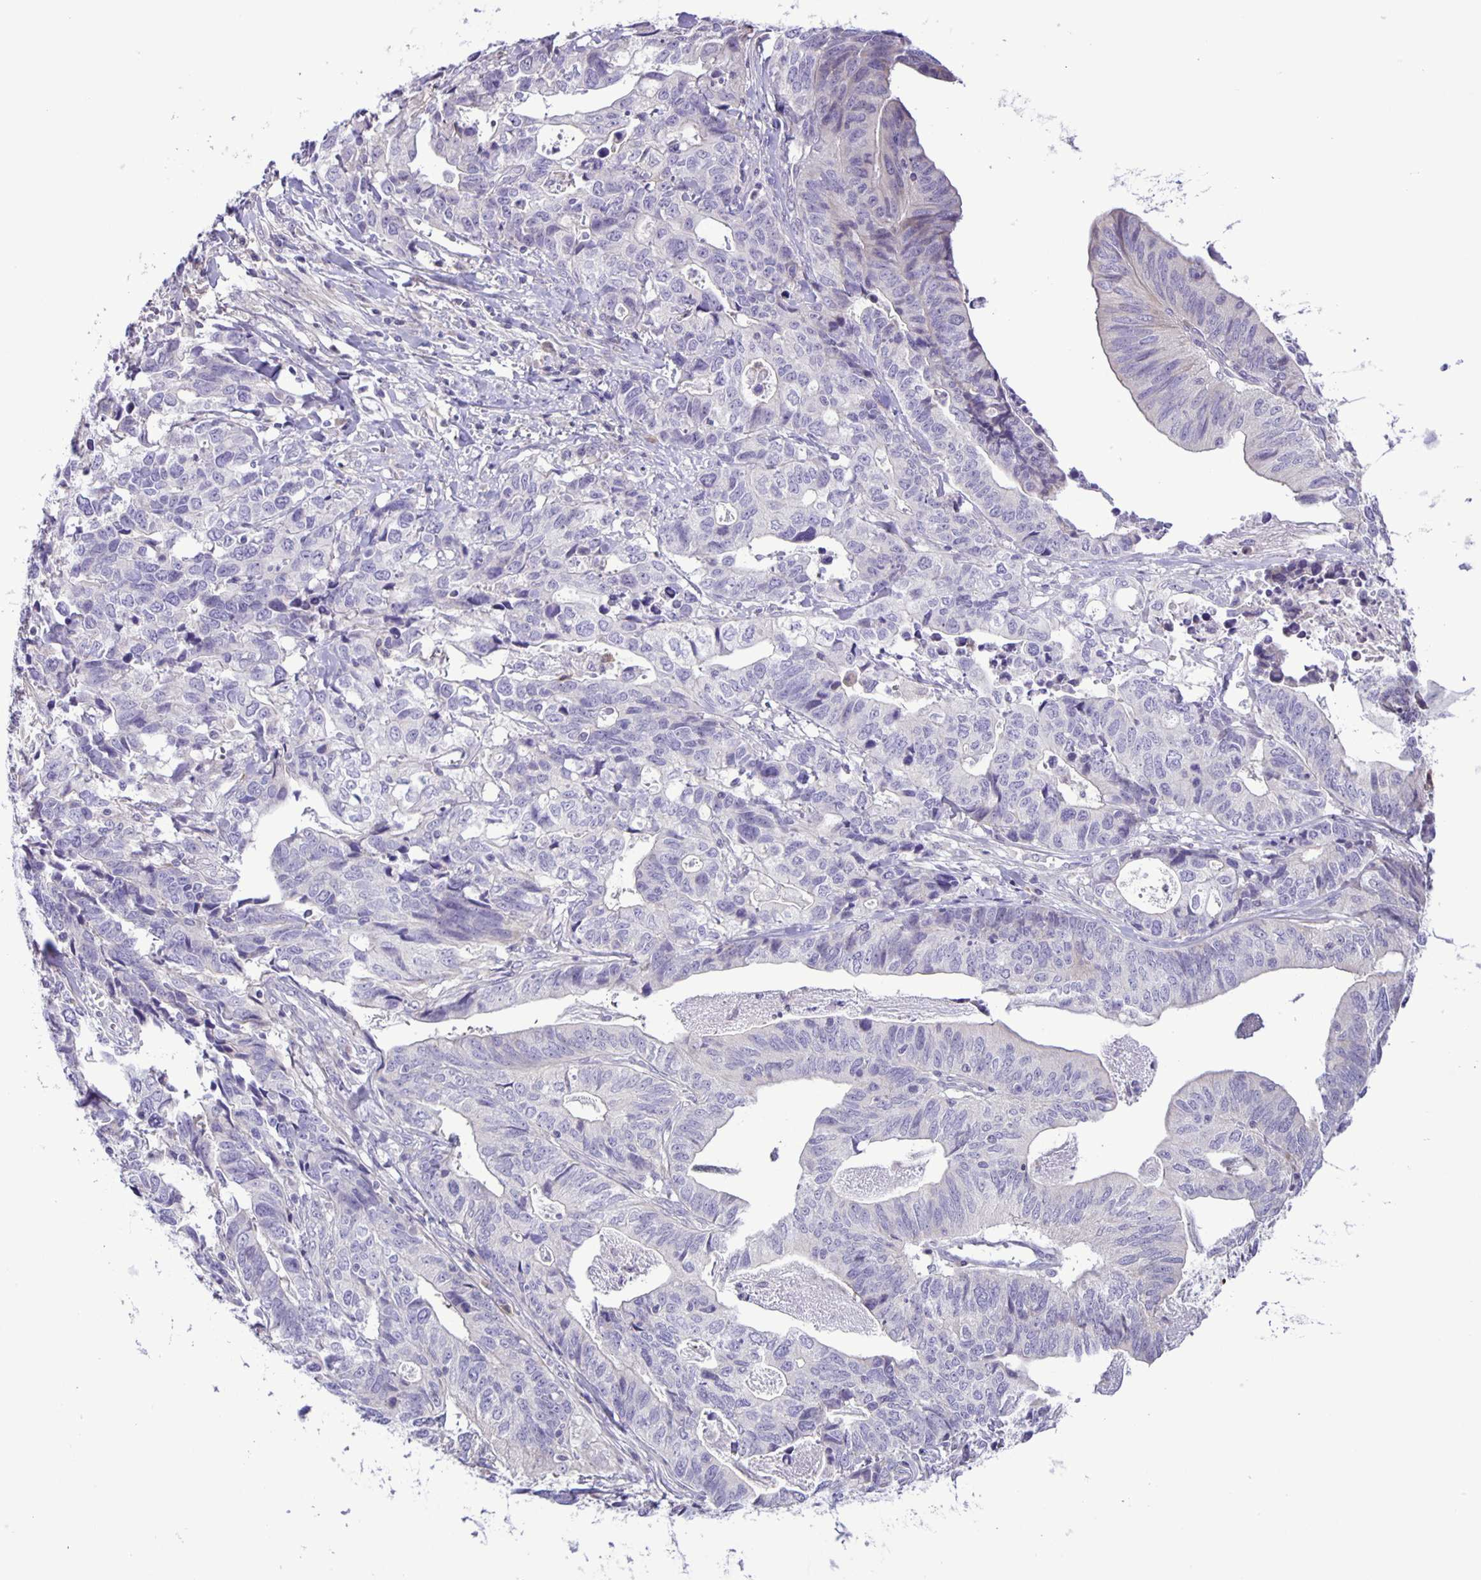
{"staining": {"intensity": "negative", "quantity": "none", "location": "none"}, "tissue": "stomach cancer", "cell_type": "Tumor cells", "image_type": "cancer", "snomed": [{"axis": "morphology", "description": "Adenocarcinoma, NOS"}, {"axis": "topography", "description": "Stomach, upper"}], "caption": "Human stomach adenocarcinoma stained for a protein using immunohistochemistry displays no staining in tumor cells.", "gene": "ADCK1", "patient": {"sex": "female", "age": 67}}